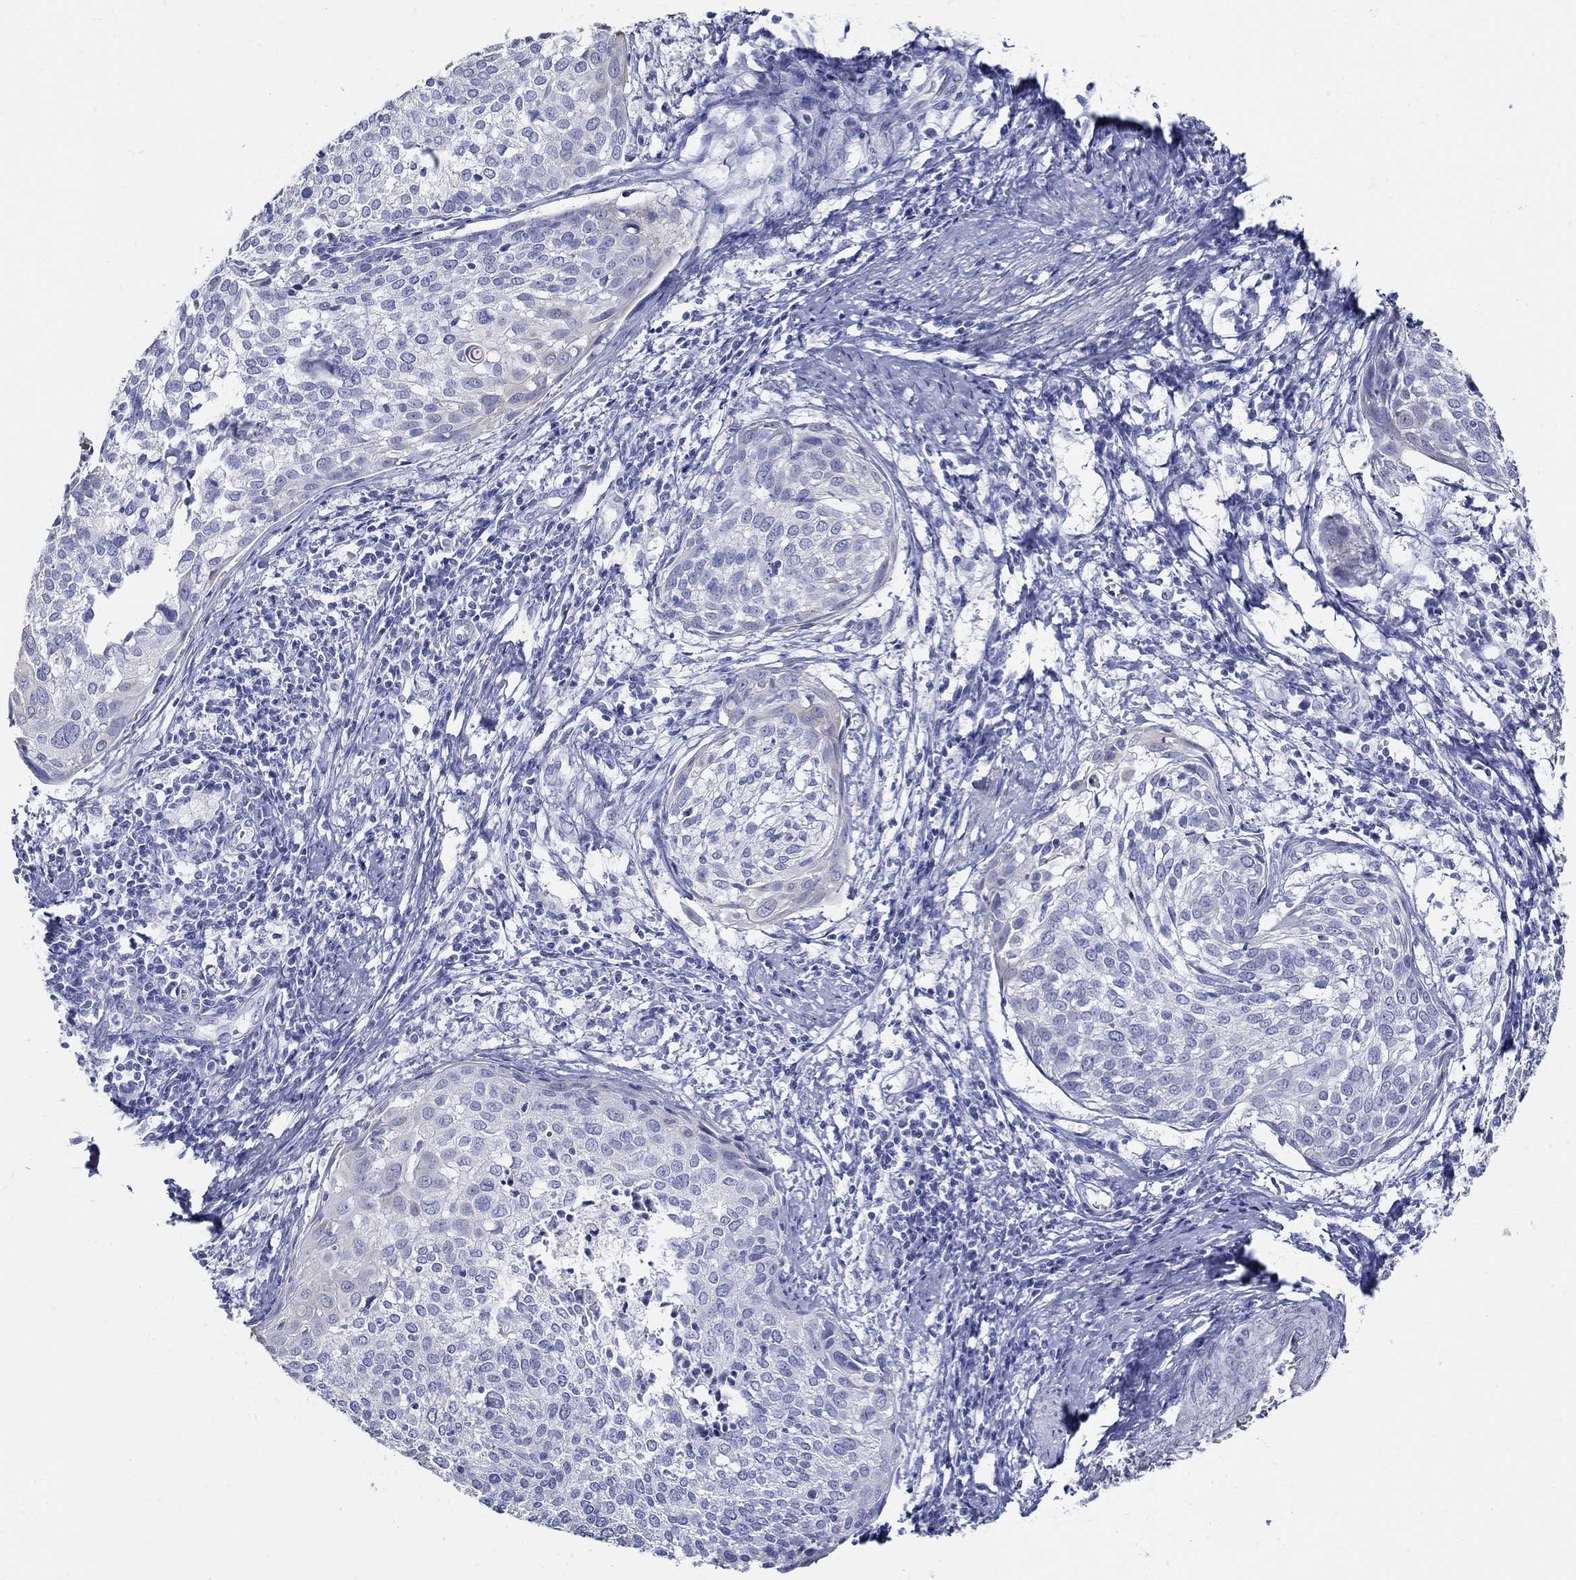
{"staining": {"intensity": "negative", "quantity": "none", "location": "none"}, "tissue": "cervical cancer", "cell_type": "Tumor cells", "image_type": "cancer", "snomed": [{"axis": "morphology", "description": "Squamous cell carcinoma, NOS"}, {"axis": "topography", "description": "Cervix"}], "caption": "A photomicrograph of human cervical cancer (squamous cell carcinoma) is negative for staining in tumor cells.", "gene": "CRYGS", "patient": {"sex": "female", "age": 39}}